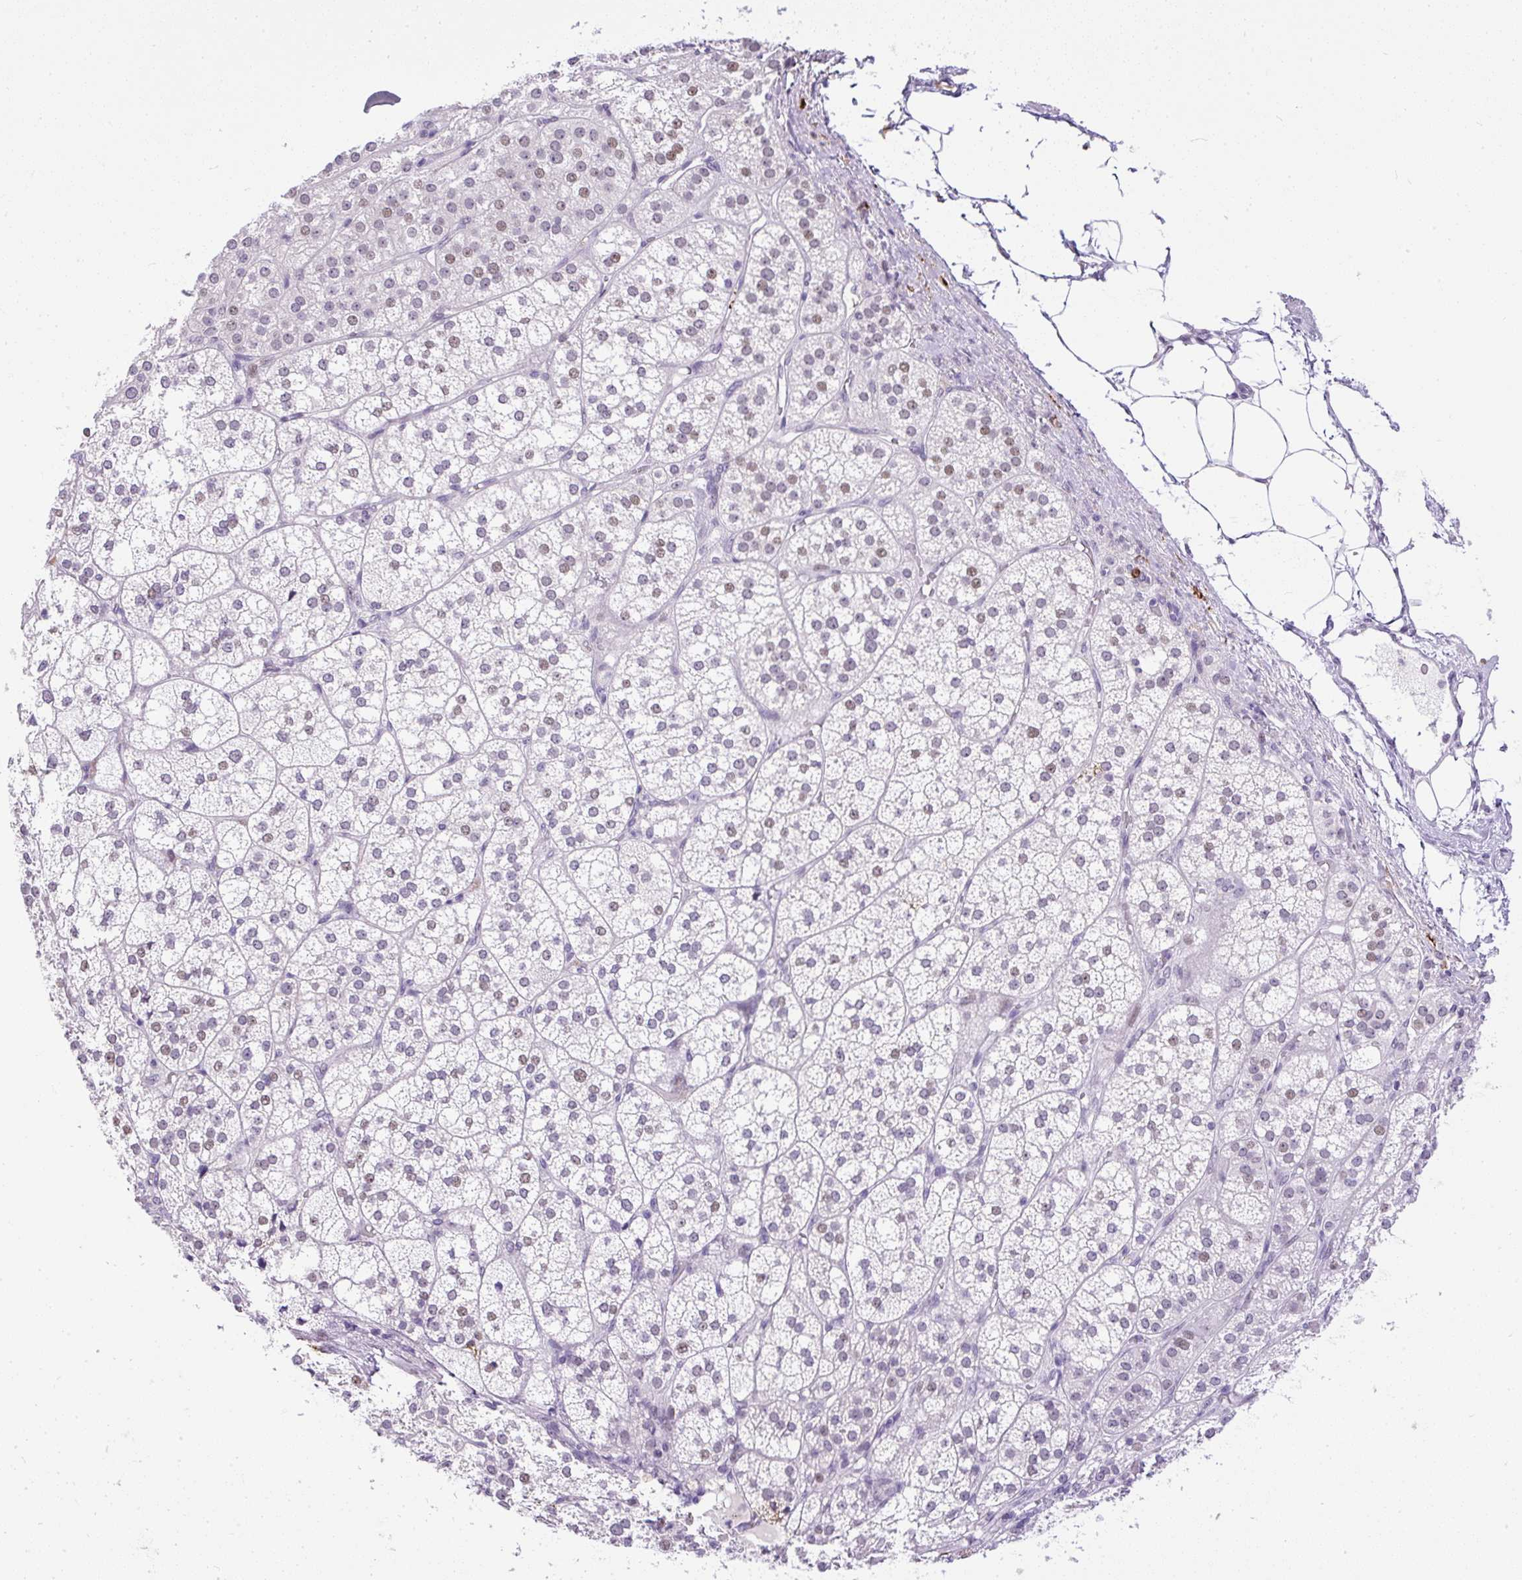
{"staining": {"intensity": "weak", "quantity": "<25%", "location": "nuclear"}, "tissue": "adrenal gland", "cell_type": "Glandular cells", "image_type": "normal", "snomed": [{"axis": "morphology", "description": "Normal tissue, NOS"}, {"axis": "topography", "description": "Adrenal gland"}], "caption": "Immunohistochemical staining of benign human adrenal gland shows no significant expression in glandular cells.", "gene": "WNT10B", "patient": {"sex": "female", "age": 60}}